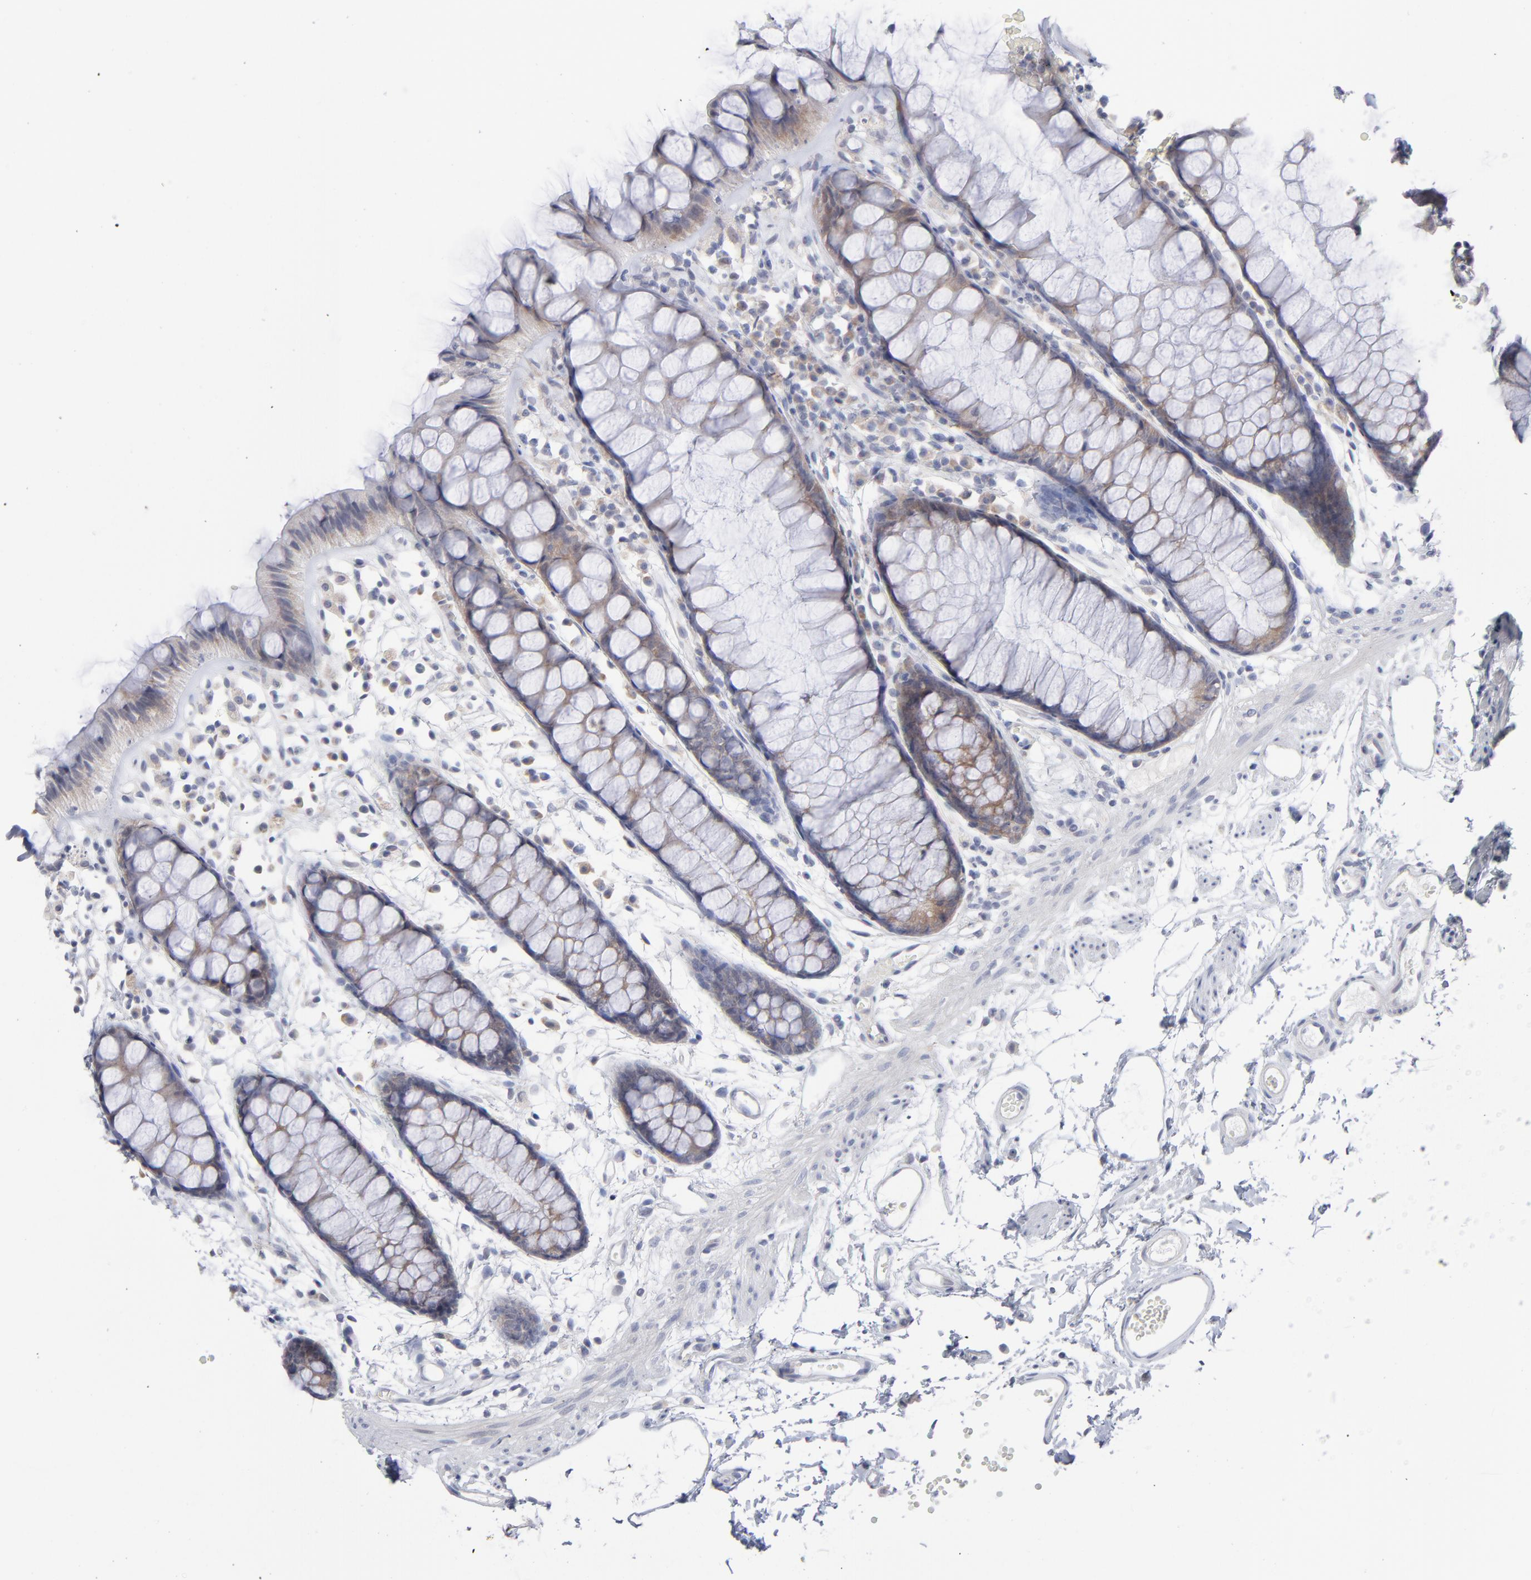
{"staining": {"intensity": "weak", "quantity": "25%-75%", "location": "cytoplasmic/membranous"}, "tissue": "rectum", "cell_type": "Glandular cells", "image_type": "normal", "snomed": [{"axis": "morphology", "description": "Normal tissue, NOS"}, {"axis": "topography", "description": "Rectum"}], "caption": "A brown stain shows weak cytoplasmic/membranous expression of a protein in glandular cells of unremarkable rectum. The staining was performed using DAB (3,3'-diaminobenzidine) to visualize the protein expression in brown, while the nuclei were stained in blue with hematoxylin (Magnification: 20x).", "gene": "RPS24", "patient": {"sex": "female", "age": 66}}